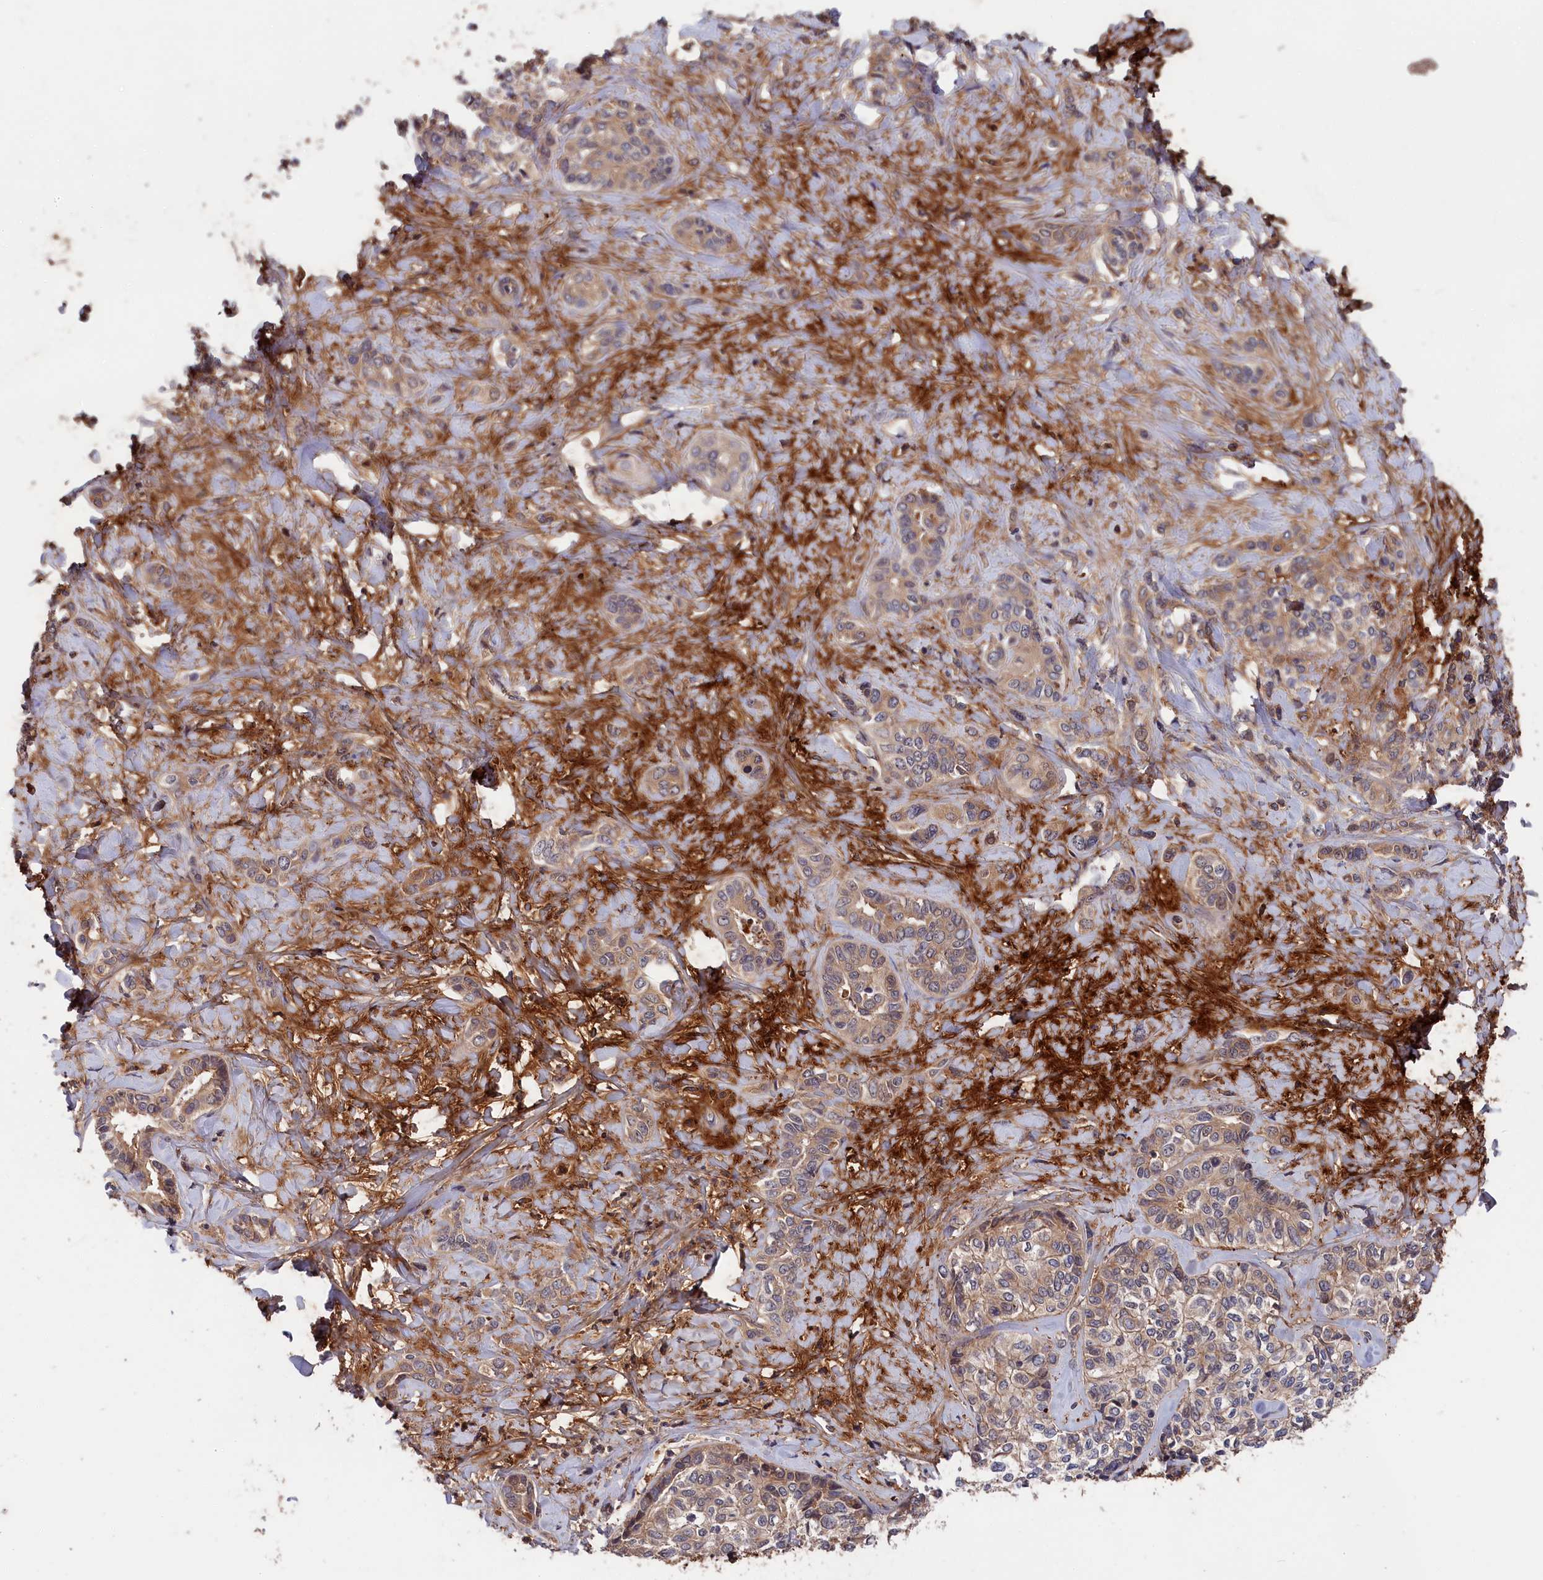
{"staining": {"intensity": "weak", "quantity": "25%-75%", "location": "cytoplasmic/membranous"}, "tissue": "liver cancer", "cell_type": "Tumor cells", "image_type": "cancer", "snomed": [{"axis": "morphology", "description": "Cholangiocarcinoma"}, {"axis": "topography", "description": "Liver"}], "caption": "DAB (3,3'-diaminobenzidine) immunohistochemical staining of cholangiocarcinoma (liver) demonstrates weak cytoplasmic/membranous protein positivity in about 25%-75% of tumor cells.", "gene": "ITIH1", "patient": {"sex": "female", "age": 77}}